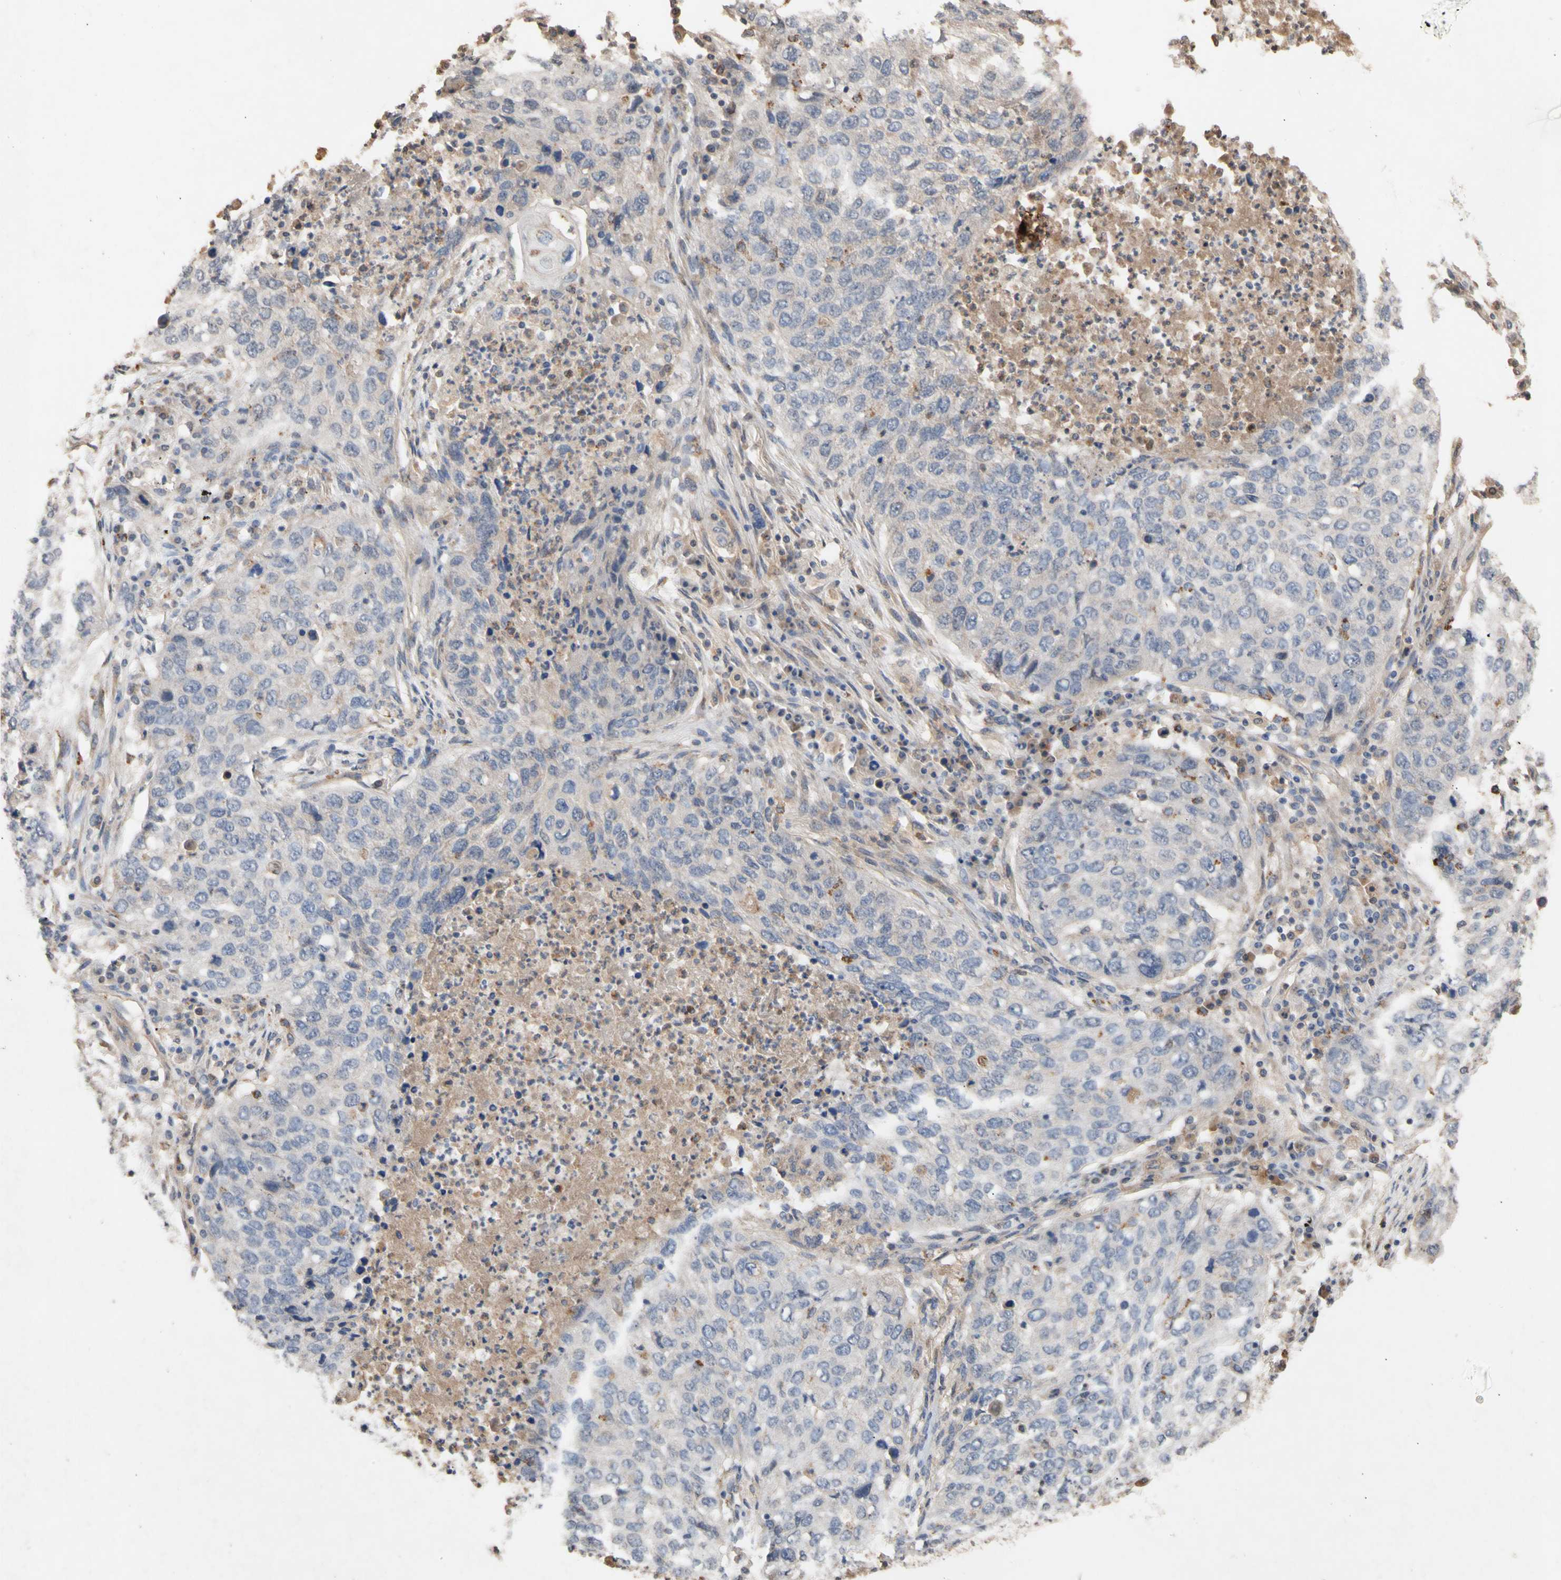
{"staining": {"intensity": "negative", "quantity": "none", "location": "none"}, "tissue": "lung cancer", "cell_type": "Tumor cells", "image_type": "cancer", "snomed": [{"axis": "morphology", "description": "Squamous cell carcinoma, NOS"}, {"axis": "topography", "description": "Lung"}], "caption": "Tumor cells show no significant positivity in squamous cell carcinoma (lung).", "gene": "NECTIN3", "patient": {"sex": "female", "age": 63}}